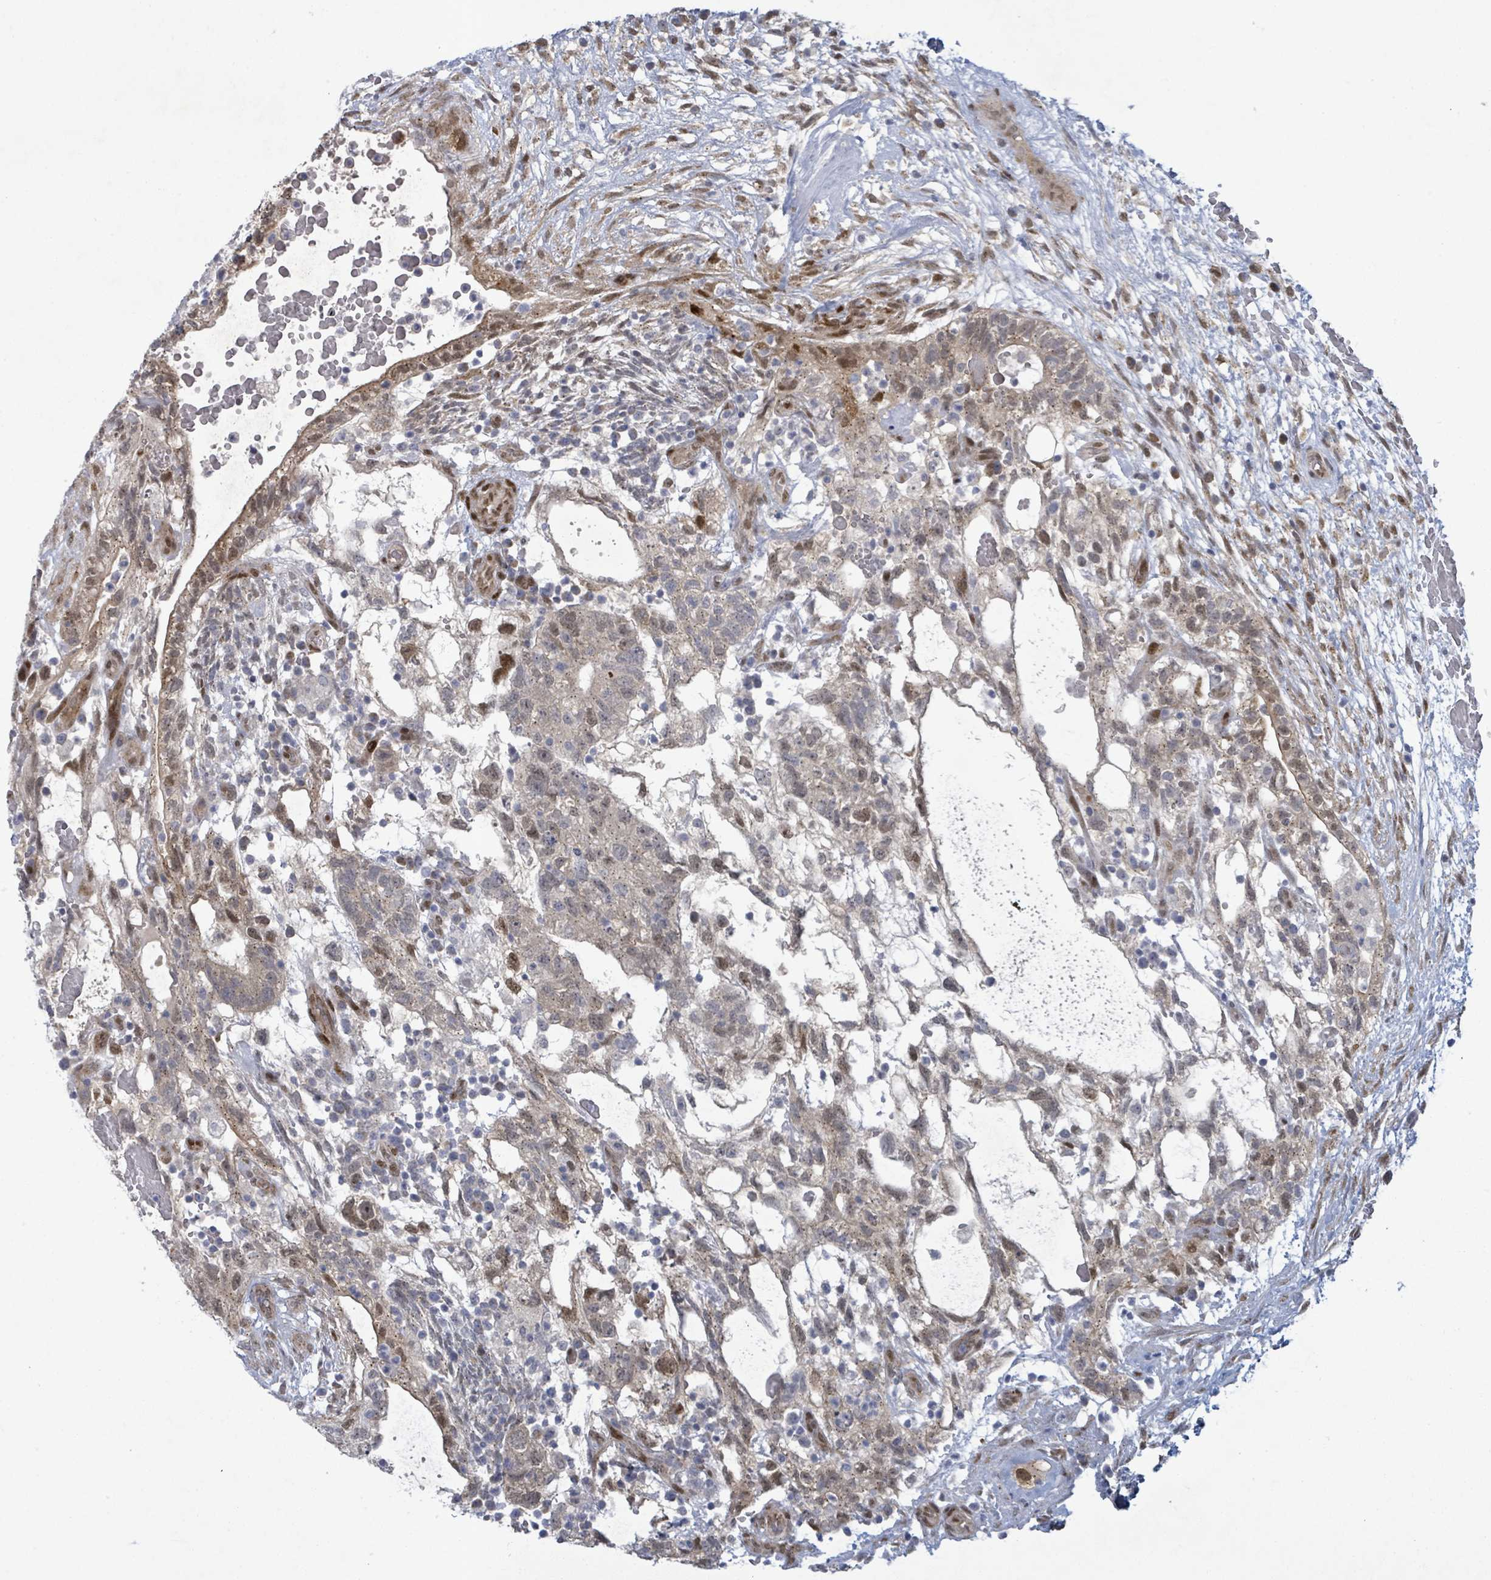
{"staining": {"intensity": "moderate", "quantity": "<25%", "location": "cytoplasmic/membranous,nuclear"}, "tissue": "testis cancer", "cell_type": "Tumor cells", "image_type": "cancer", "snomed": [{"axis": "morphology", "description": "Normal tissue, NOS"}, {"axis": "morphology", "description": "Carcinoma, Embryonal, NOS"}, {"axis": "topography", "description": "Testis"}], "caption": "Protein staining exhibits moderate cytoplasmic/membranous and nuclear expression in approximately <25% of tumor cells in embryonal carcinoma (testis).", "gene": "TUSC1", "patient": {"sex": "male", "age": 32}}